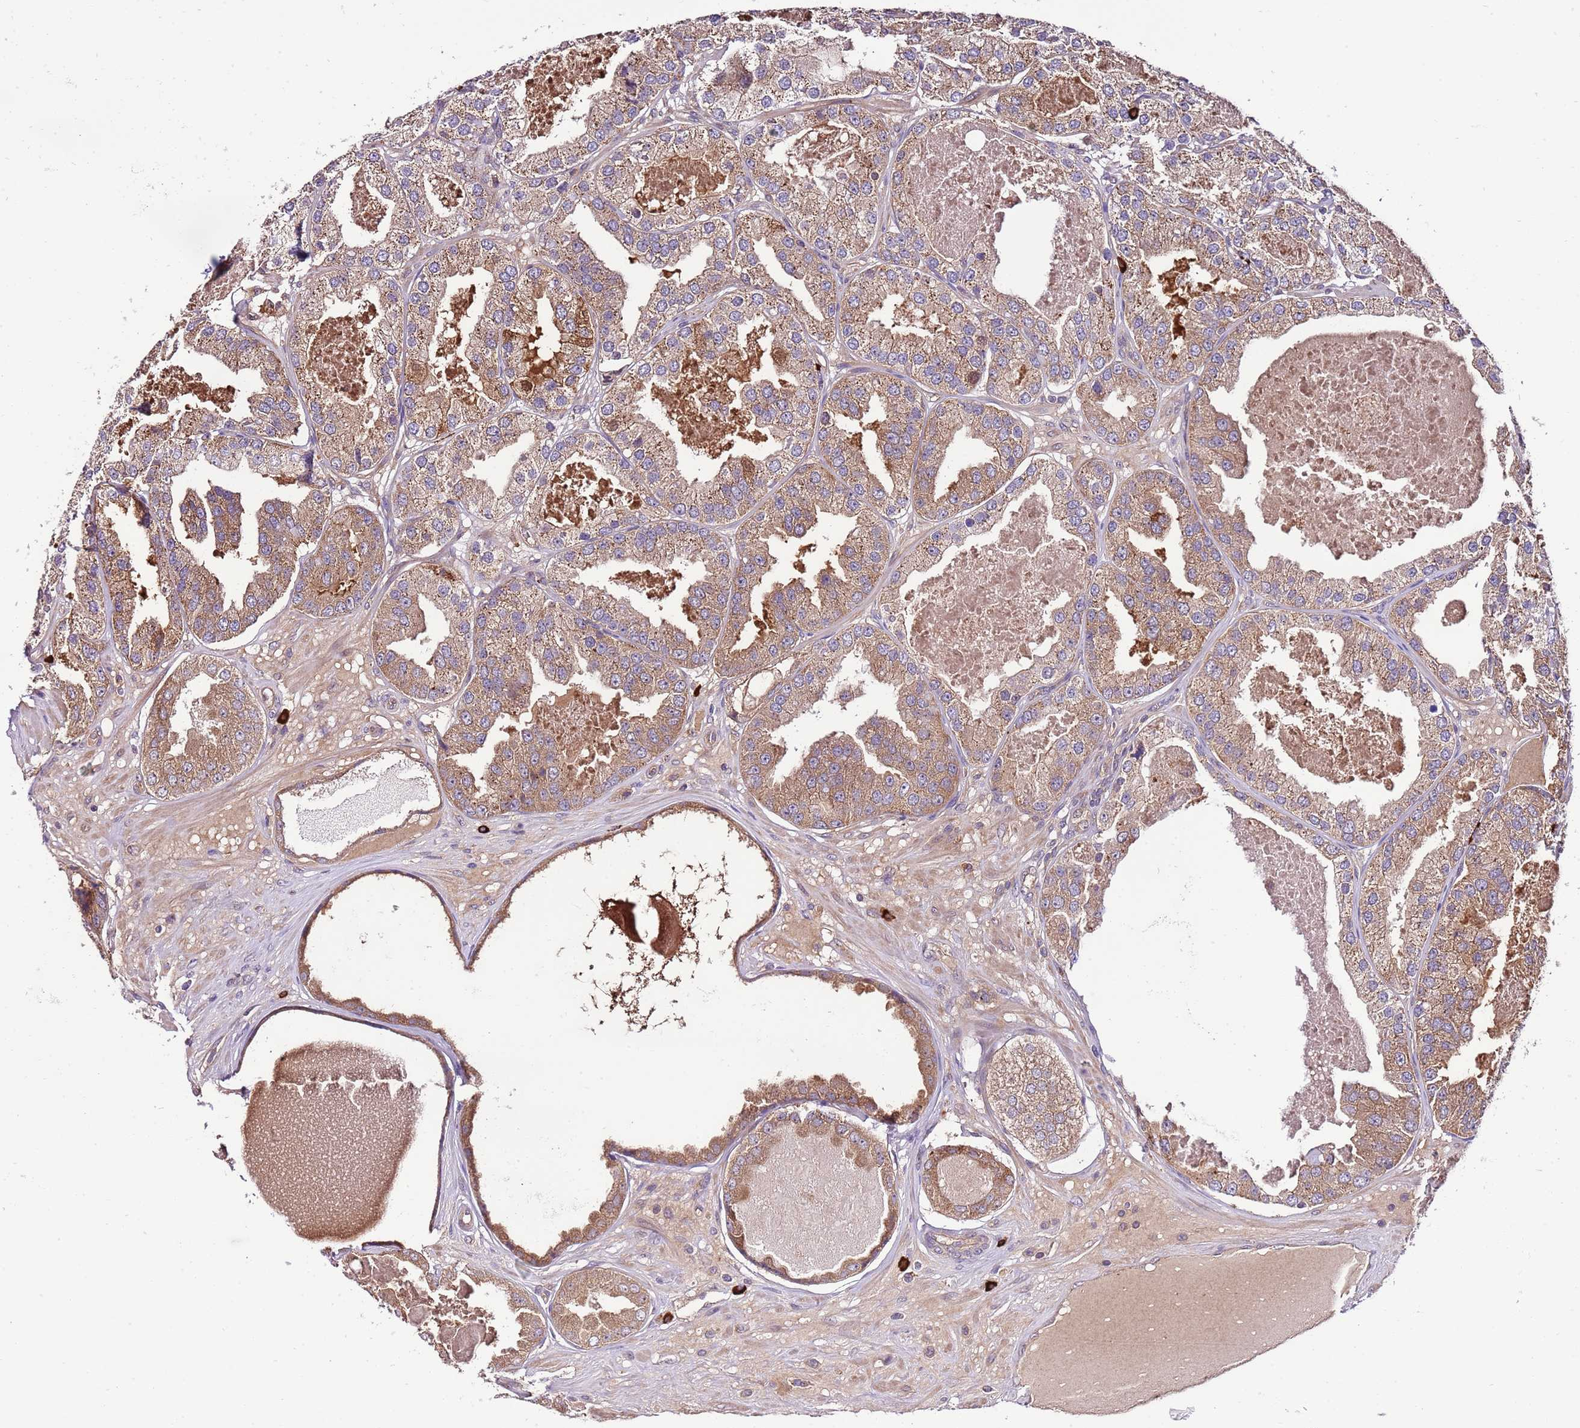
{"staining": {"intensity": "moderate", "quantity": ">75%", "location": "cytoplasmic/membranous"}, "tissue": "prostate cancer", "cell_type": "Tumor cells", "image_type": "cancer", "snomed": [{"axis": "morphology", "description": "Adenocarcinoma, High grade"}, {"axis": "topography", "description": "Prostate"}], "caption": "Immunohistochemical staining of human adenocarcinoma (high-grade) (prostate) exhibits medium levels of moderate cytoplasmic/membranous staining in approximately >75% of tumor cells.", "gene": "DONSON", "patient": {"sex": "male", "age": 63}}